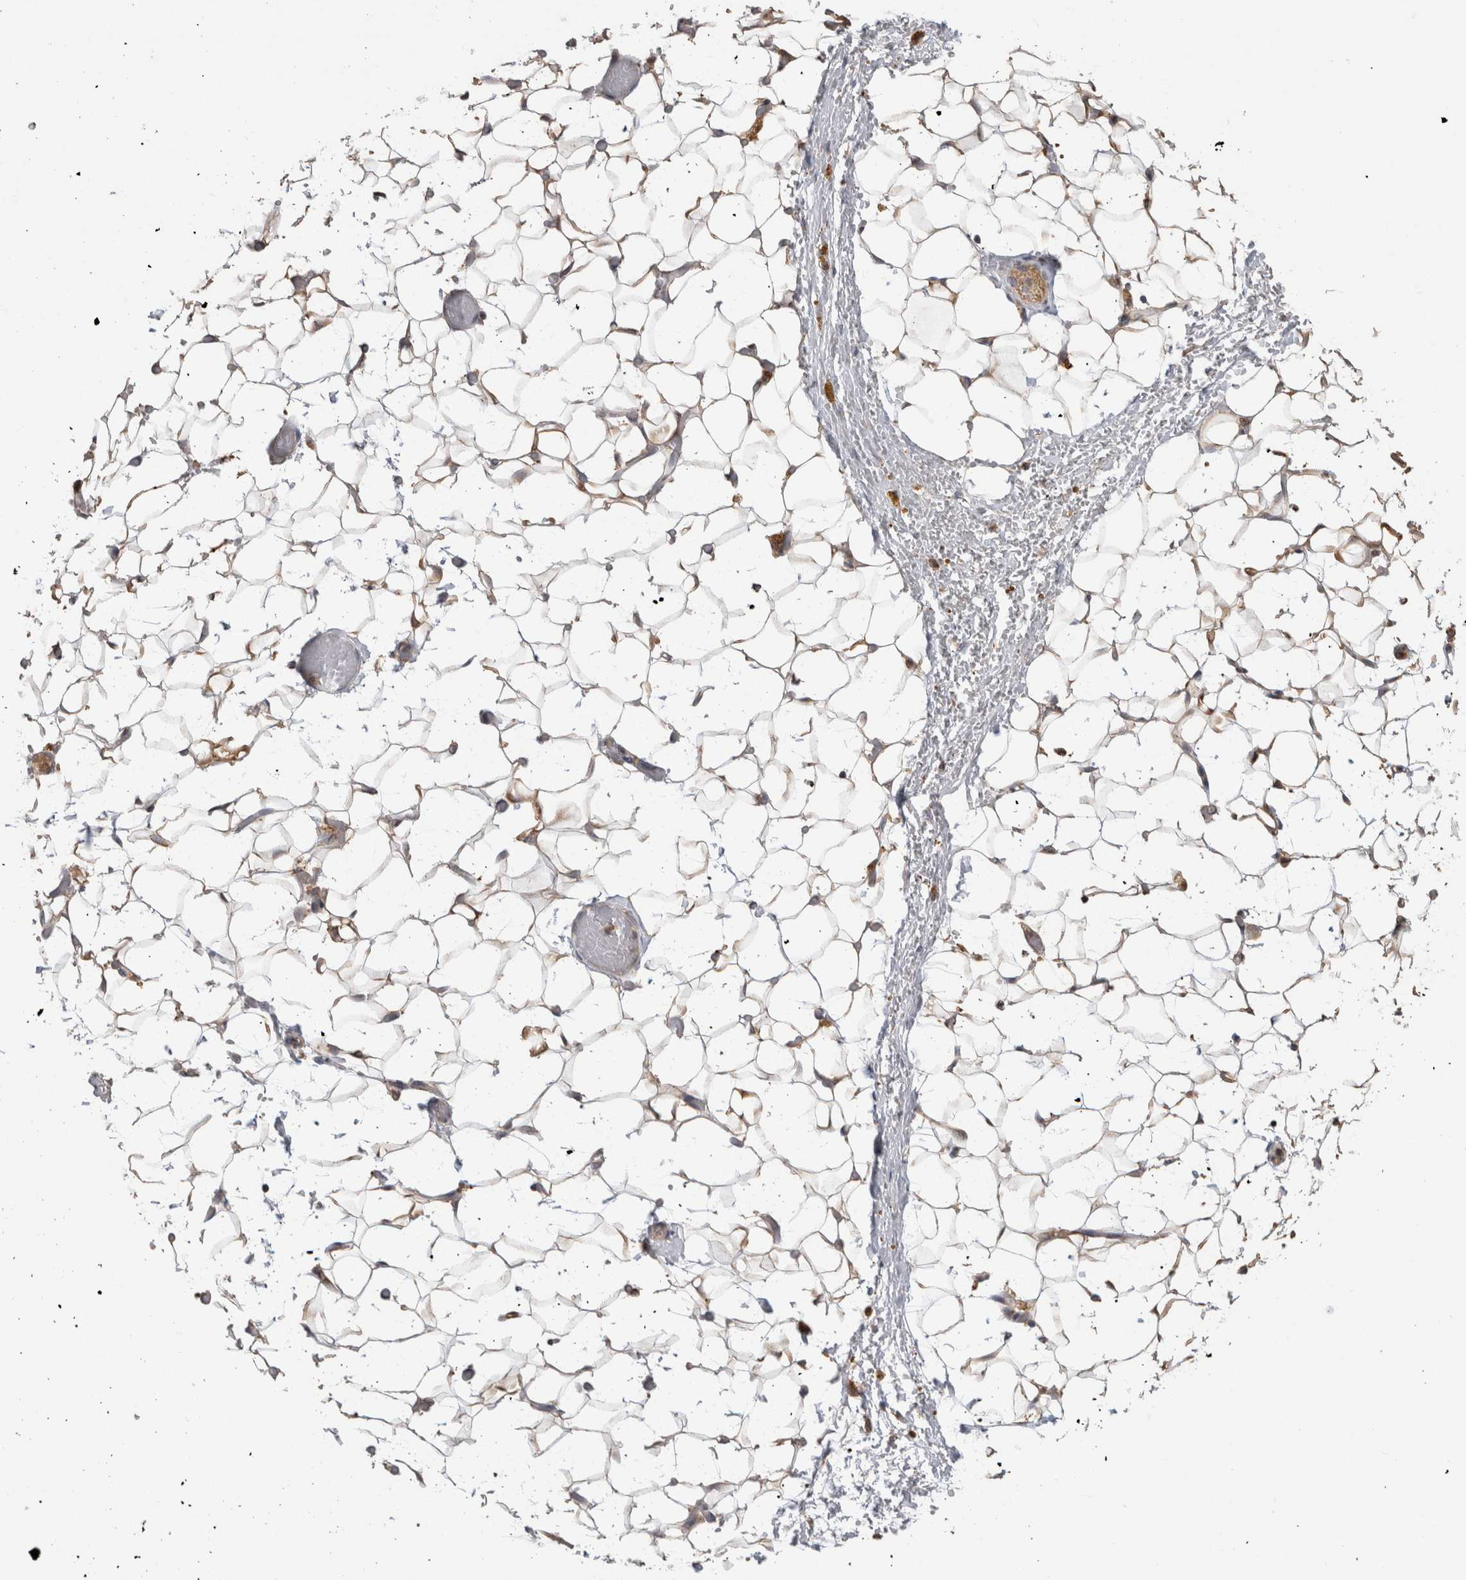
{"staining": {"intensity": "weak", "quantity": ">75%", "location": "cytoplasmic/membranous"}, "tissue": "adipose tissue", "cell_type": "Adipocytes", "image_type": "normal", "snomed": [{"axis": "morphology", "description": "Normal tissue, NOS"}, {"axis": "topography", "description": "Kidney"}, {"axis": "topography", "description": "Peripheral nerve tissue"}], "caption": "There is low levels of weak cytoplasmic/membranous expression in adipocytes of benign adipose tissue, as demonstrated by immunohistochemical staining (brown color).", "gene": "TBCE", "patient": {"sex": "male", "age": 7}}